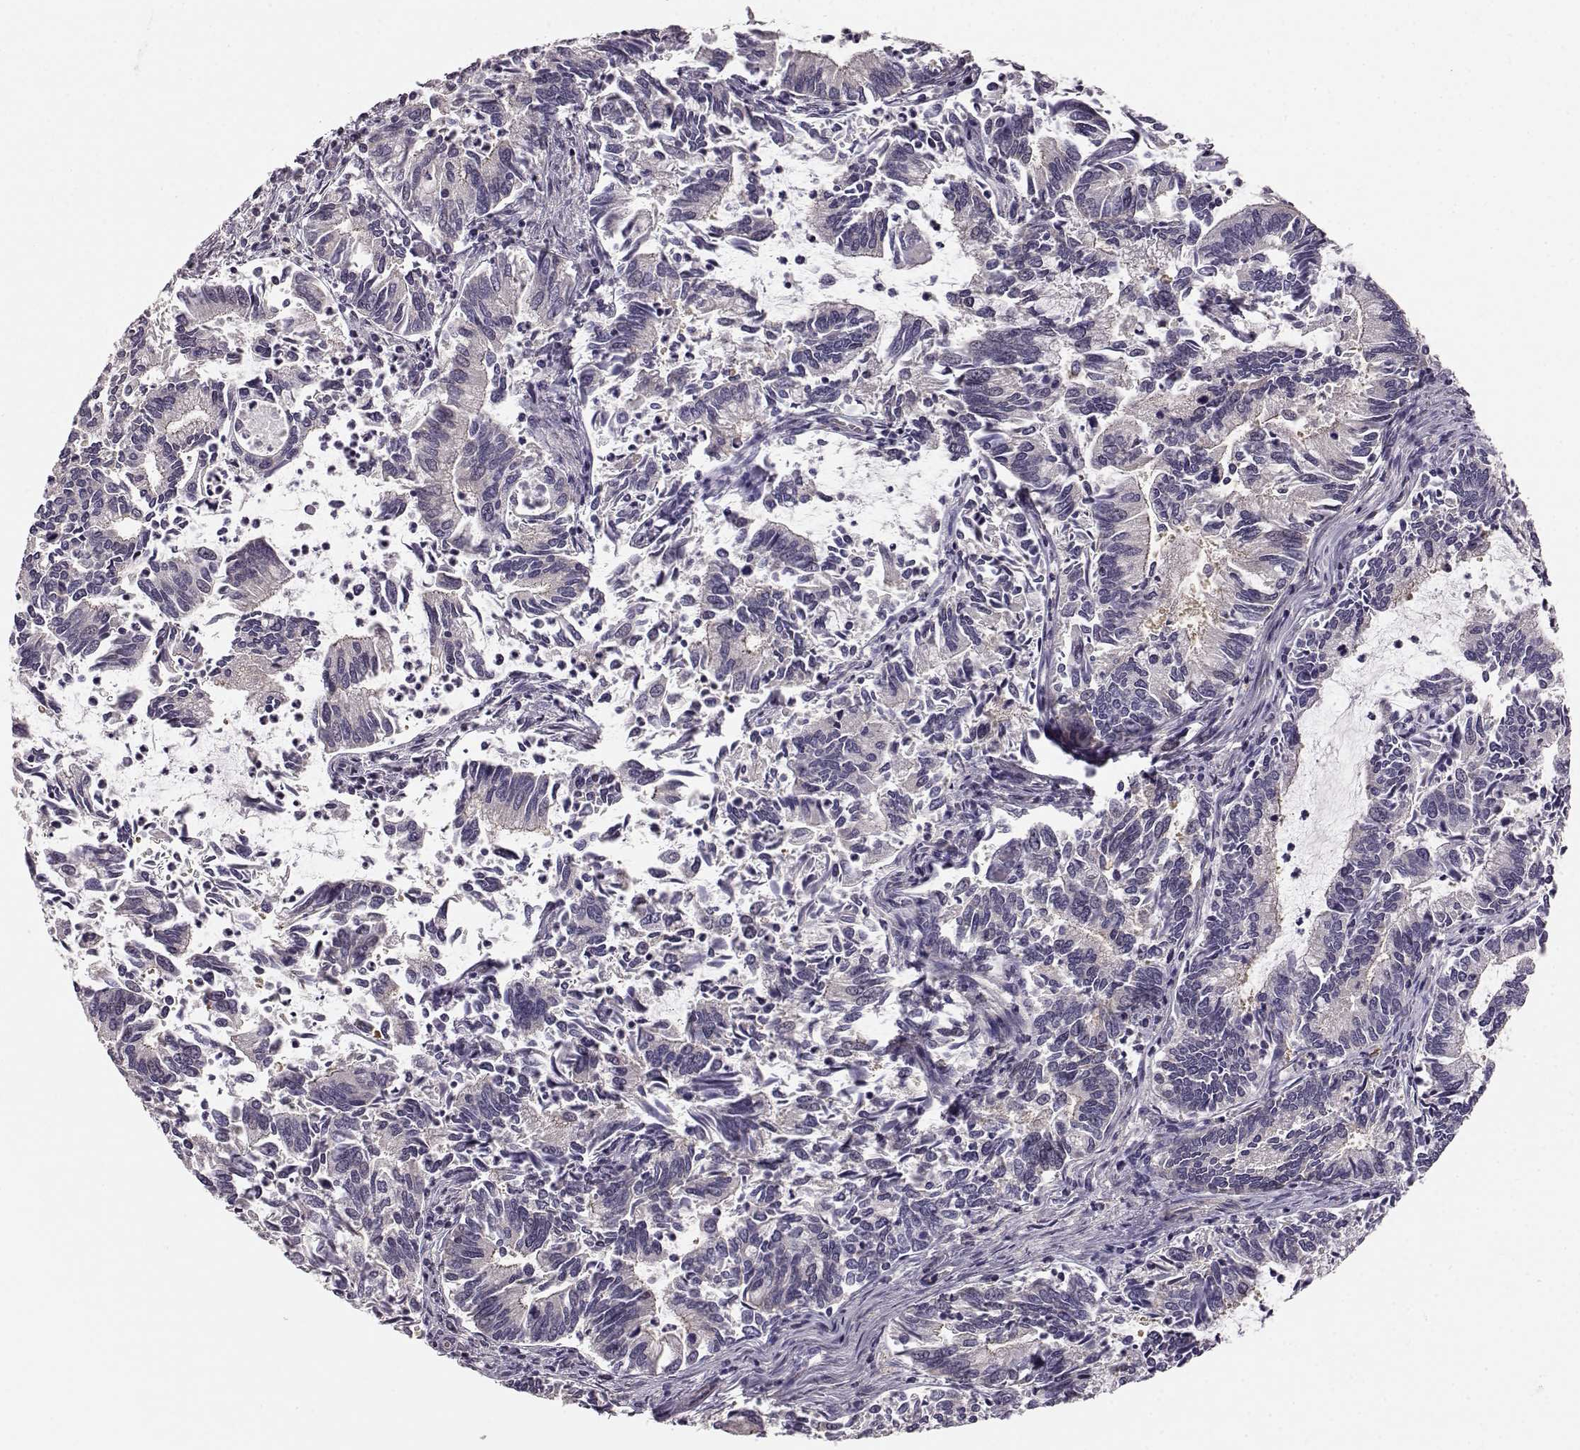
{"staining": {"intensity": "negative", "quantity": "none", "location": "none"}, "tissue": "cervical cancer", "cell_type": "Tumor cells", "image_type": "cancer", "snomed": [{"axis": "morphology", "description": "Adenocarcinoma, NOS"}, {"axis": "topography", "description": "Cervix"}], "caption": "Adenocarcinoma (cervical) was stained to show a protein in brown. There is no significant staining in tumor cells.", "gene": "GPR50", "patient": {"sex": "female", "age": 42}}